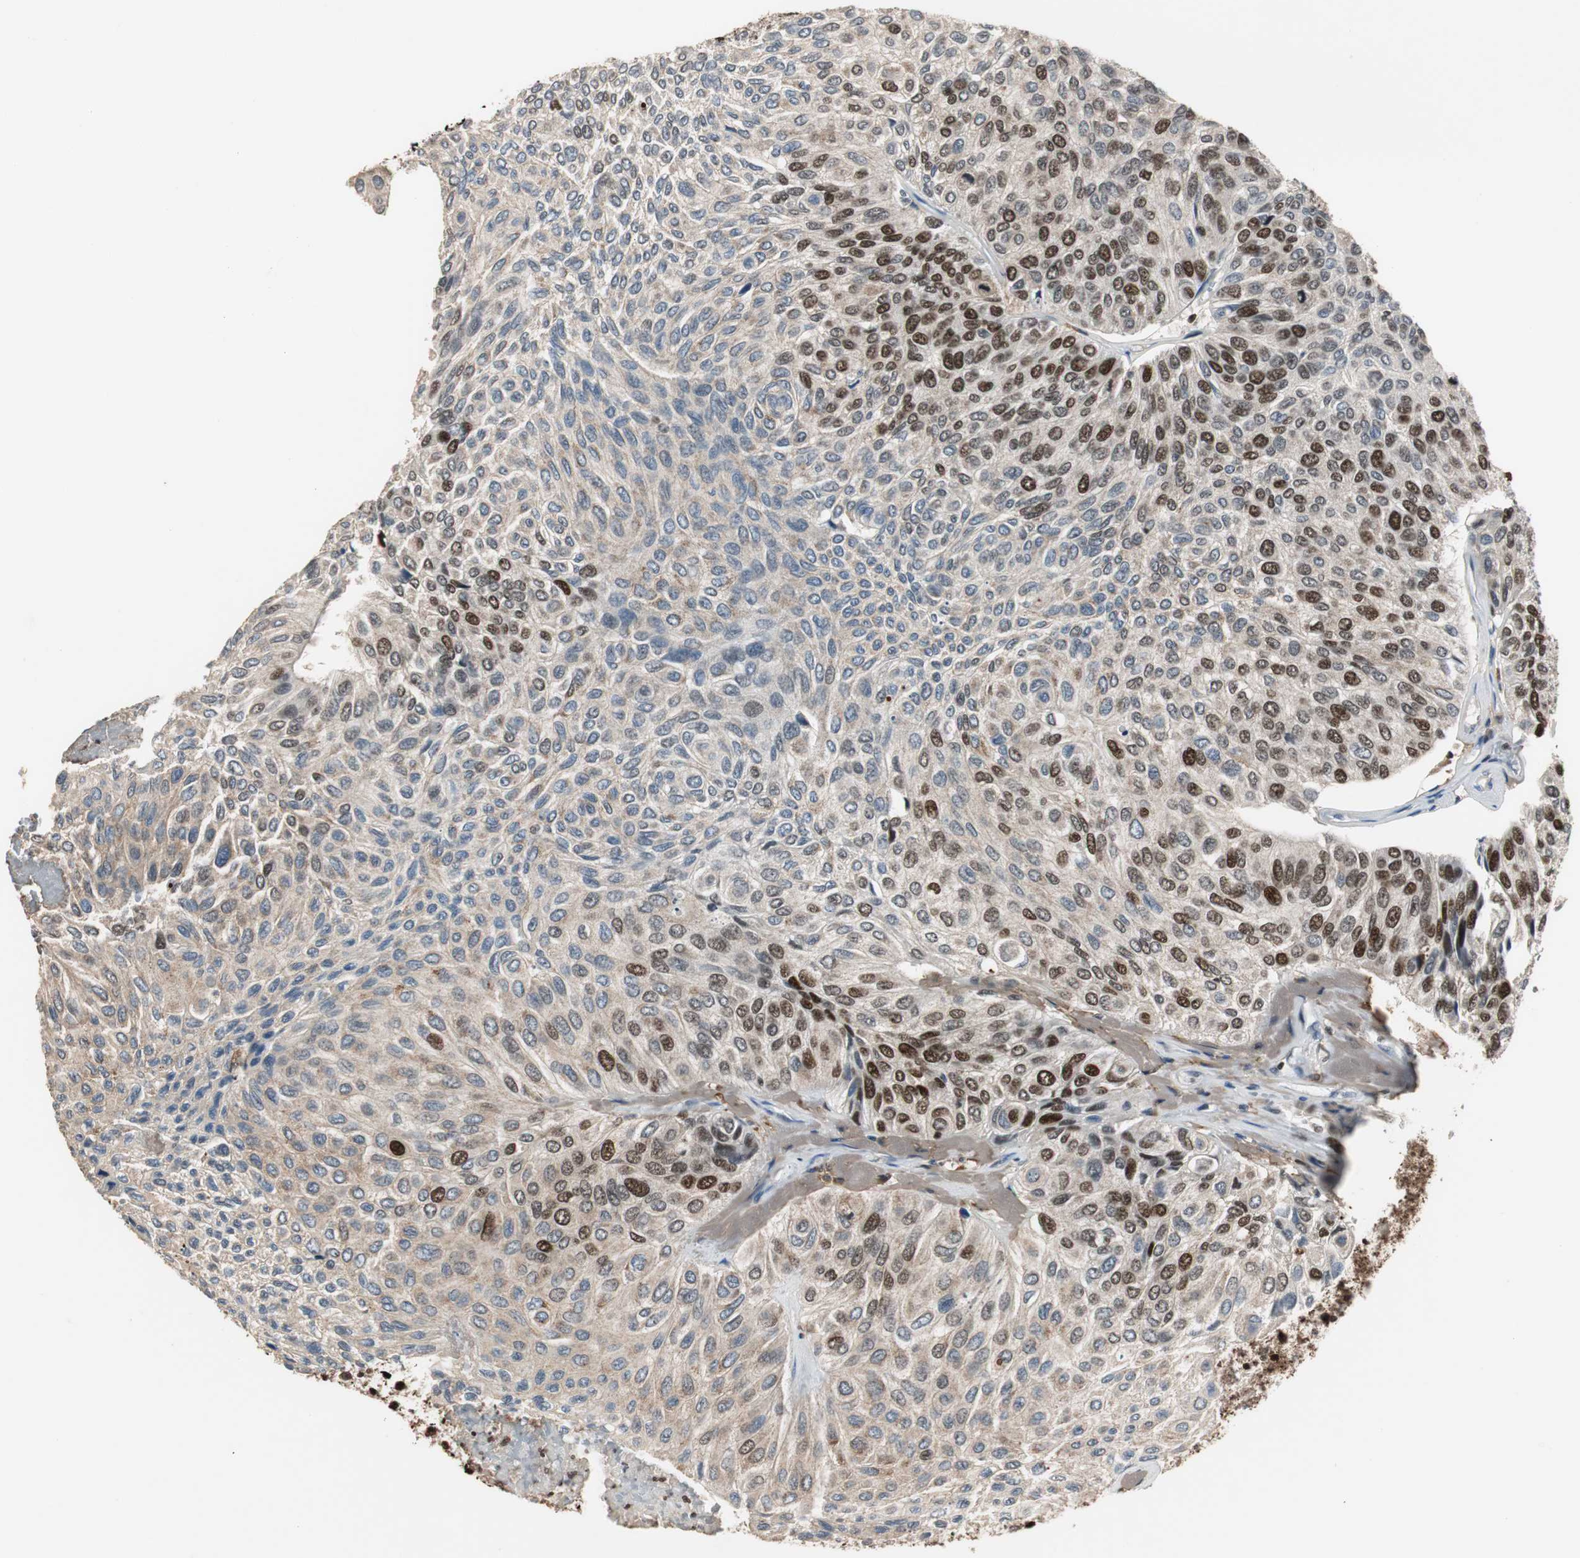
{"staining": {"intensity": "strong", "quantity": "25%-75%", "location": "nuclear"}, "tissue": "urothelial cancer", "cell_type": "Tumor cells", "image_type": "cancer", "snomed": [{"axis": "morphology", "description": "Urothelial carcinoma, High grade"}, {"axis": "topography", "description": "Urinary bladder"}], "caption": "This micrograph exhibits urothelial cancer stained with immunohistochemistry to label a protein in brown. The nuclear of tumor cells show strong positivity for the protein. Nuclei are counter-stained blue.", "gene": "FEN1", "patient": {"sex": "male", "age": 66}}